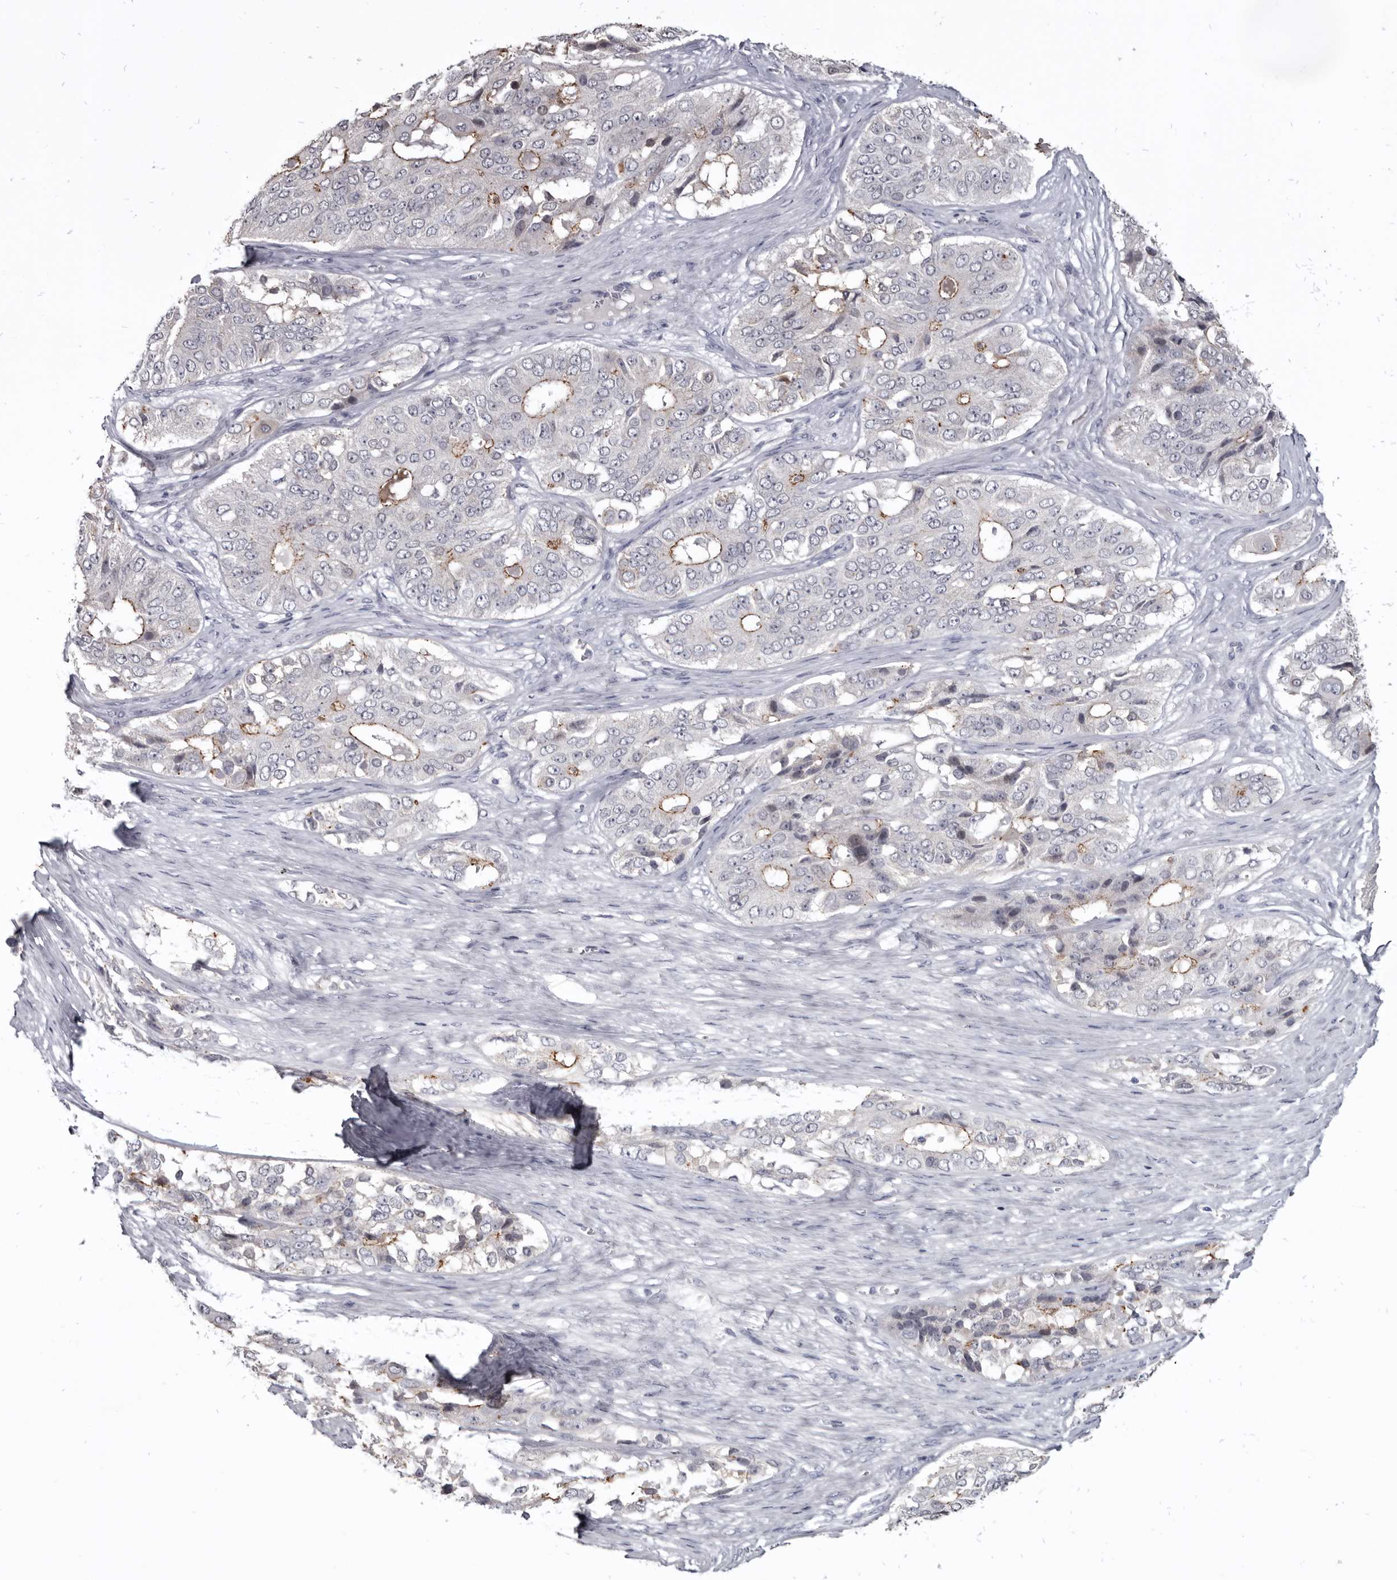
{"staining": {"intensity": "moderate", "quantity": "25%-75%", "location": "cytoplasmic/membranous"}, "tissue": "ovarian cancer", "cell_type": "Tumor cells", "image_type": "cancer", "snomed": [{"axis": "morphology", "description": "Carcinoma, endometroid"}, {"axis": "topography", "description": "Ovary"}], "caption": "Protein staining displays moderate cytoplasmic/membranous staining in about 25%-75% of tumor cells in endometroid carcinoma (ovarian).", "gene": "CGN", "patient": {"sex": "female", "age": 51}}